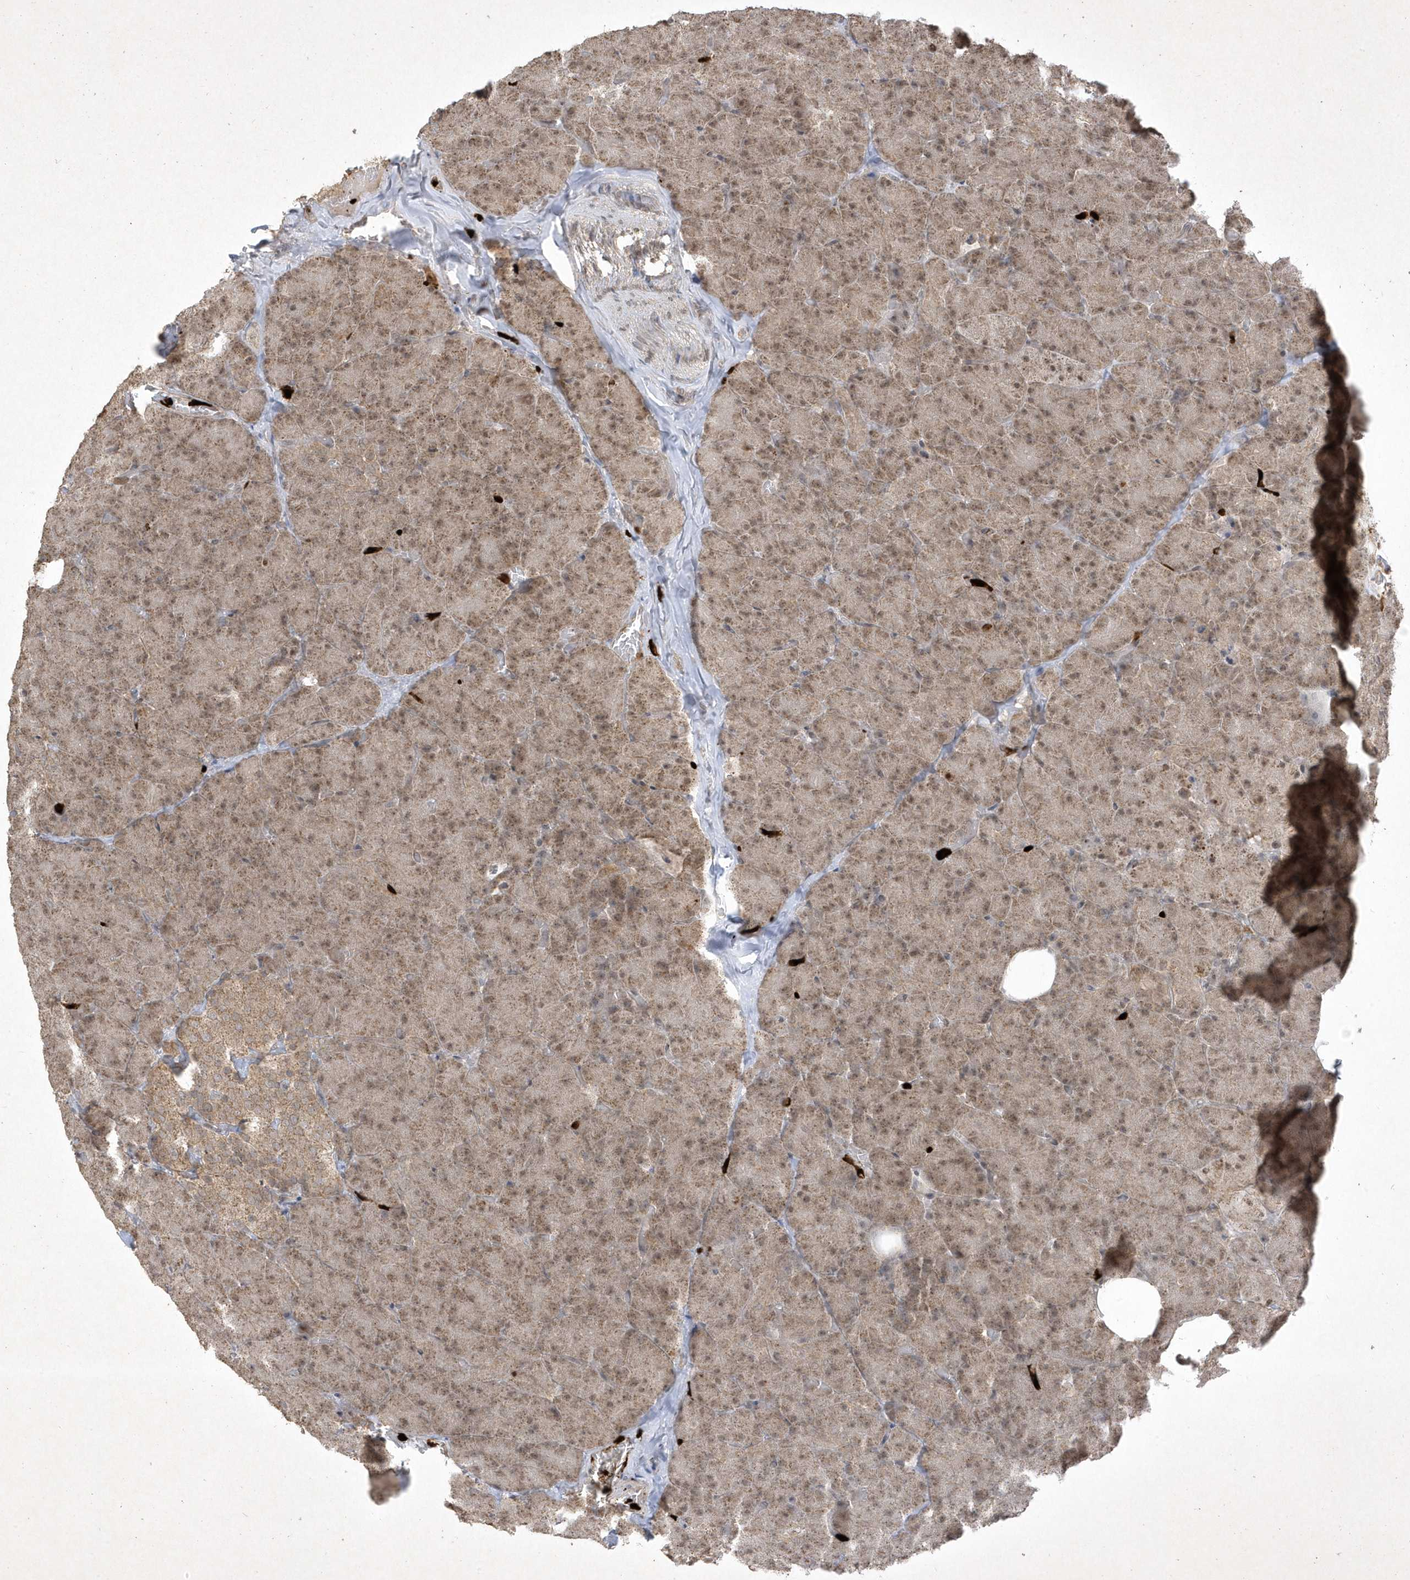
{"staining": {"intensity": "moderate", "quantity": ">75%", "location": "cytoplasmic/membranous,nuclear"}, "tissue": "pancreas", "cell_type": "Exocrine glandular cells", "image_type": "normal", "snomed": [{"axis": "morphology", "description": "Normal tissue, NOS"}, {"axis": "morphology", "description": "Carcinoid, malignant, NOS"}, {"axis": "topography", "description": "Pancreas"}], "caption": "An immunohistochemistry image of unremarkable tissue is shown. Protein staining in brown highlights moderate cytoplasmic/membranous,nuclear positivity in pancreas within exocrine glandular cells. The staining was performed using DAB to visualize the protein expression in brown, while the nuclei were stained in blue with hematoxylin (Magnification: 20x).", "gene": "ZNF213", "patient": {"sex": "female", "age": 35}}